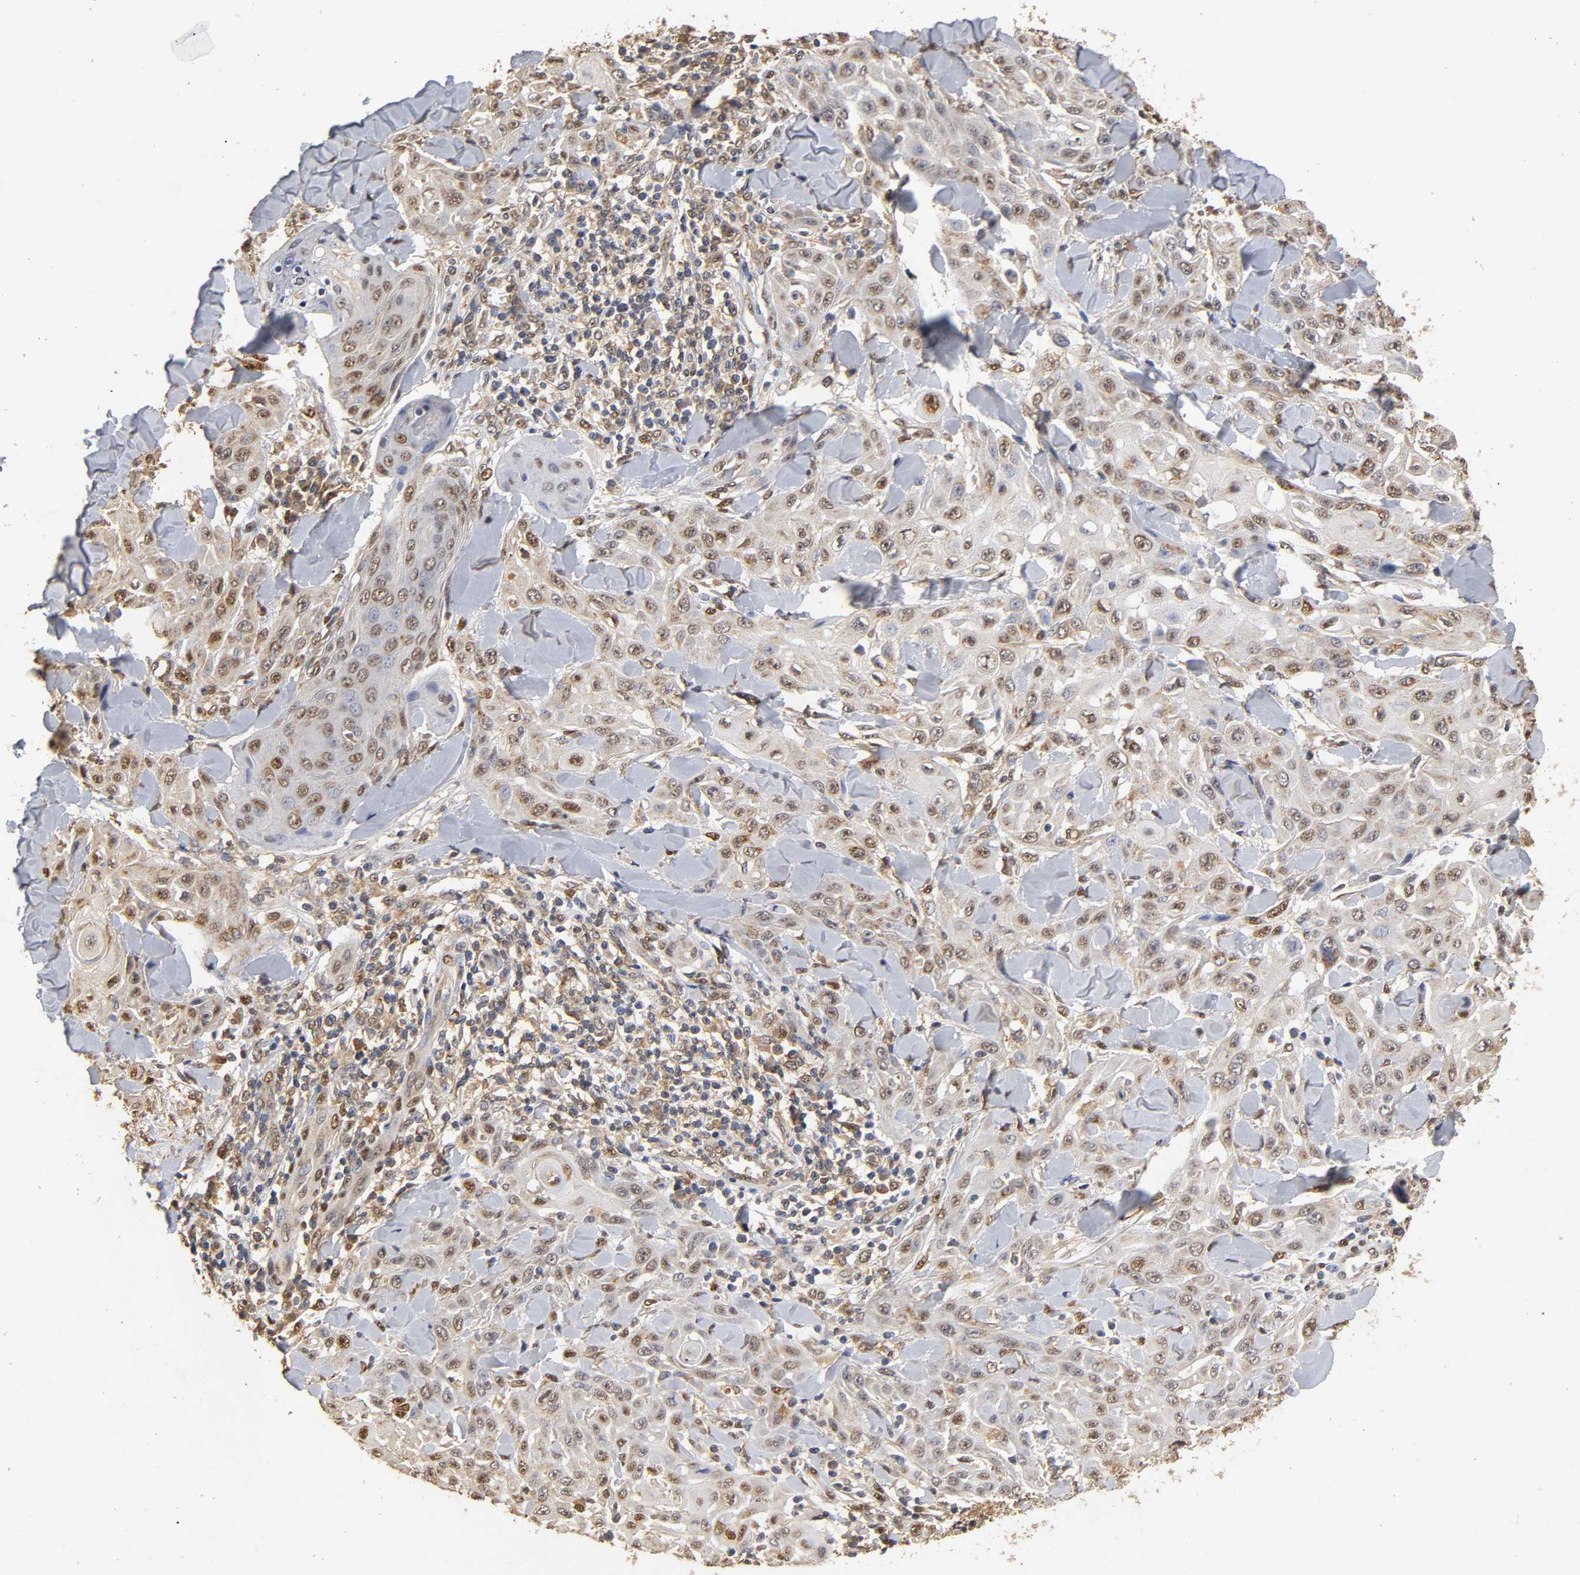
{"staining": {"intensity": "weak", "quantity": "25%-75%", "location": "cytoplasmic/membranous"}, "tissue": "skin cancer", "cell_type": "Tumor cells", "image_type": "cancer", "snomed": [{"axis": "morphology", "description": "Squamous cell carcinoma, NOS"}, {"axis": "topography", "description": "Skin"}], "caption": "A histopathology image of human squamous cell carcinoma (skin) stained for a protein shows weak cytoplasmic/membranous brown staining in tumor cells.", "gene": "PKN1", "patient": {"sex": "male", "age": 24}}